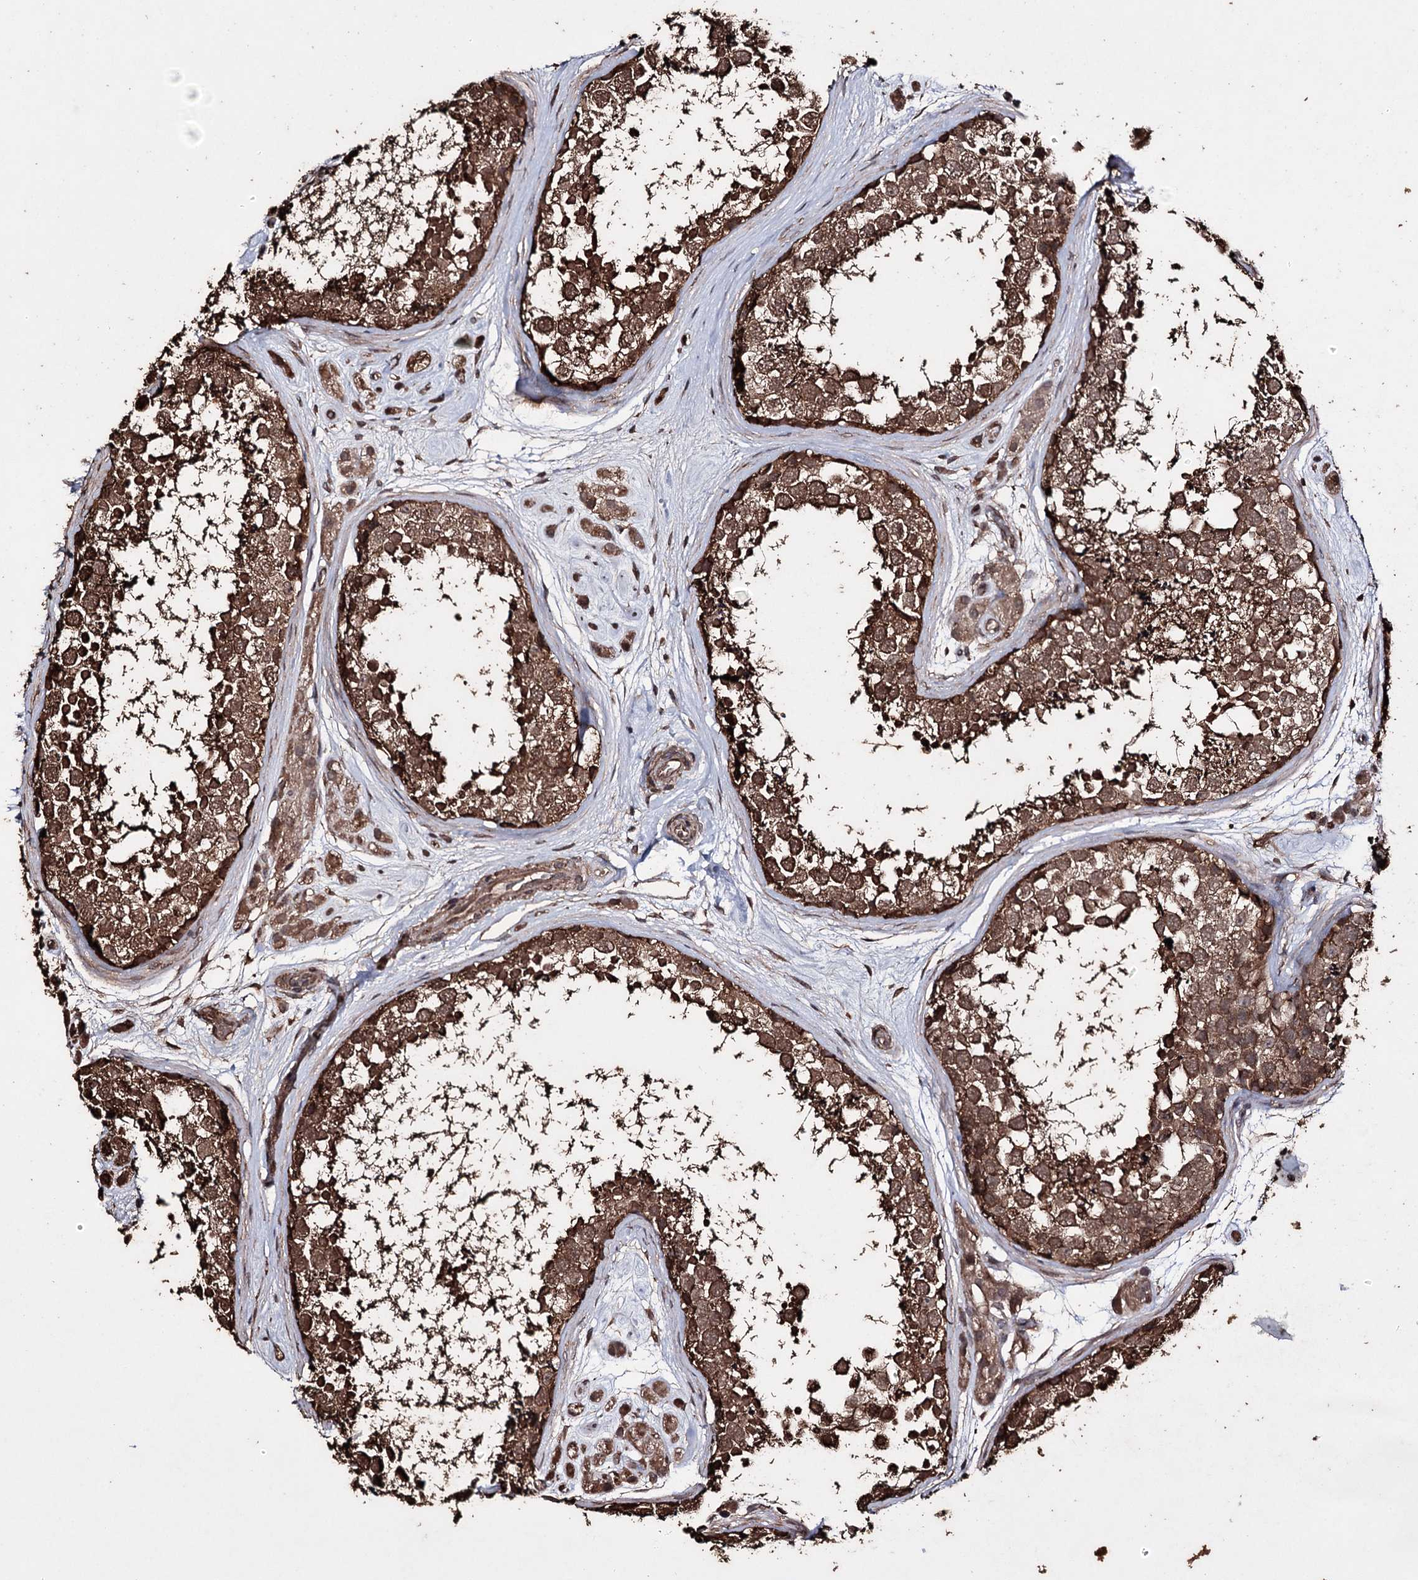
{"staining": {"intensity": "strong", "quantity": ">75%", "location": "cytoplasmic/membranous"}, "tissue": "testis", "cell_type": "Cells in seminiferous ducts", "image_type": "normal", "snomed": [{"axis": "morphology", "description": "Normal tissue, NOS"}, {"axis": "topography", "description": "Testis"}], "caption": "The micrograph shows immunohistochemical staining of unremarkable testis. There is strong cytoplasmic/membranous expression is seen in about >75% of cells in seminiferous ducts.", "gene": "ZNF662", "patient": {"sex": "male", "age": 56}}